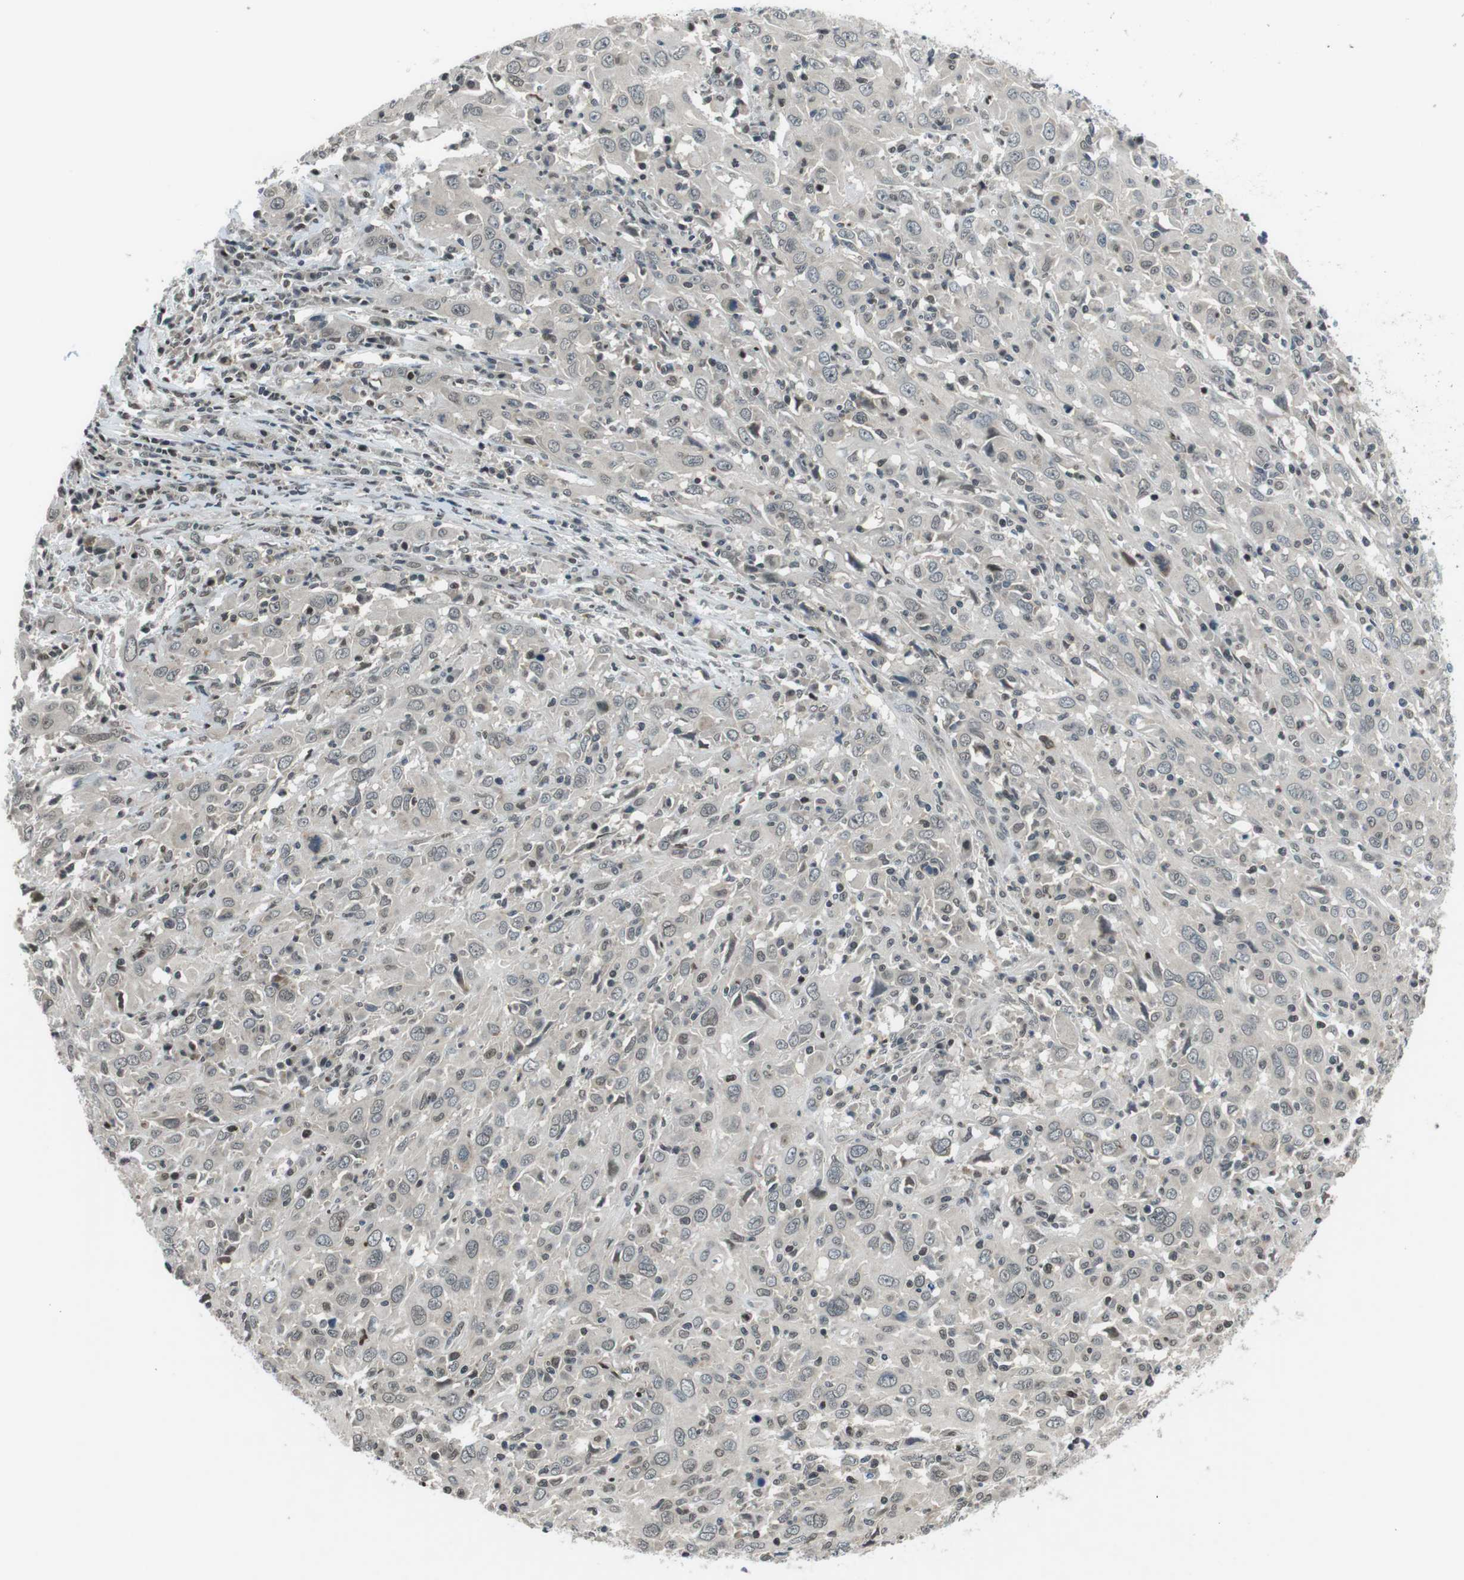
{"staining": {"intensity": "weak", "quantity": "<25%", "location": "nuclear"}, "tissue": "cervical cancer", "cell_type": "Tumor cells", "image_type": "cancer", "snomed": [{"axis": "morphology", "description": "Squamous cell carcinoma, NOS"}, {"axis": "topography", "description": "Cervix"}], "caption": "An immunohistochemistry image of cervical cancer is shown. There is no staining in tumor cells of cervical cancer.", "gene": "NEK4", "patient": {"sex": "female", "age": 46}}